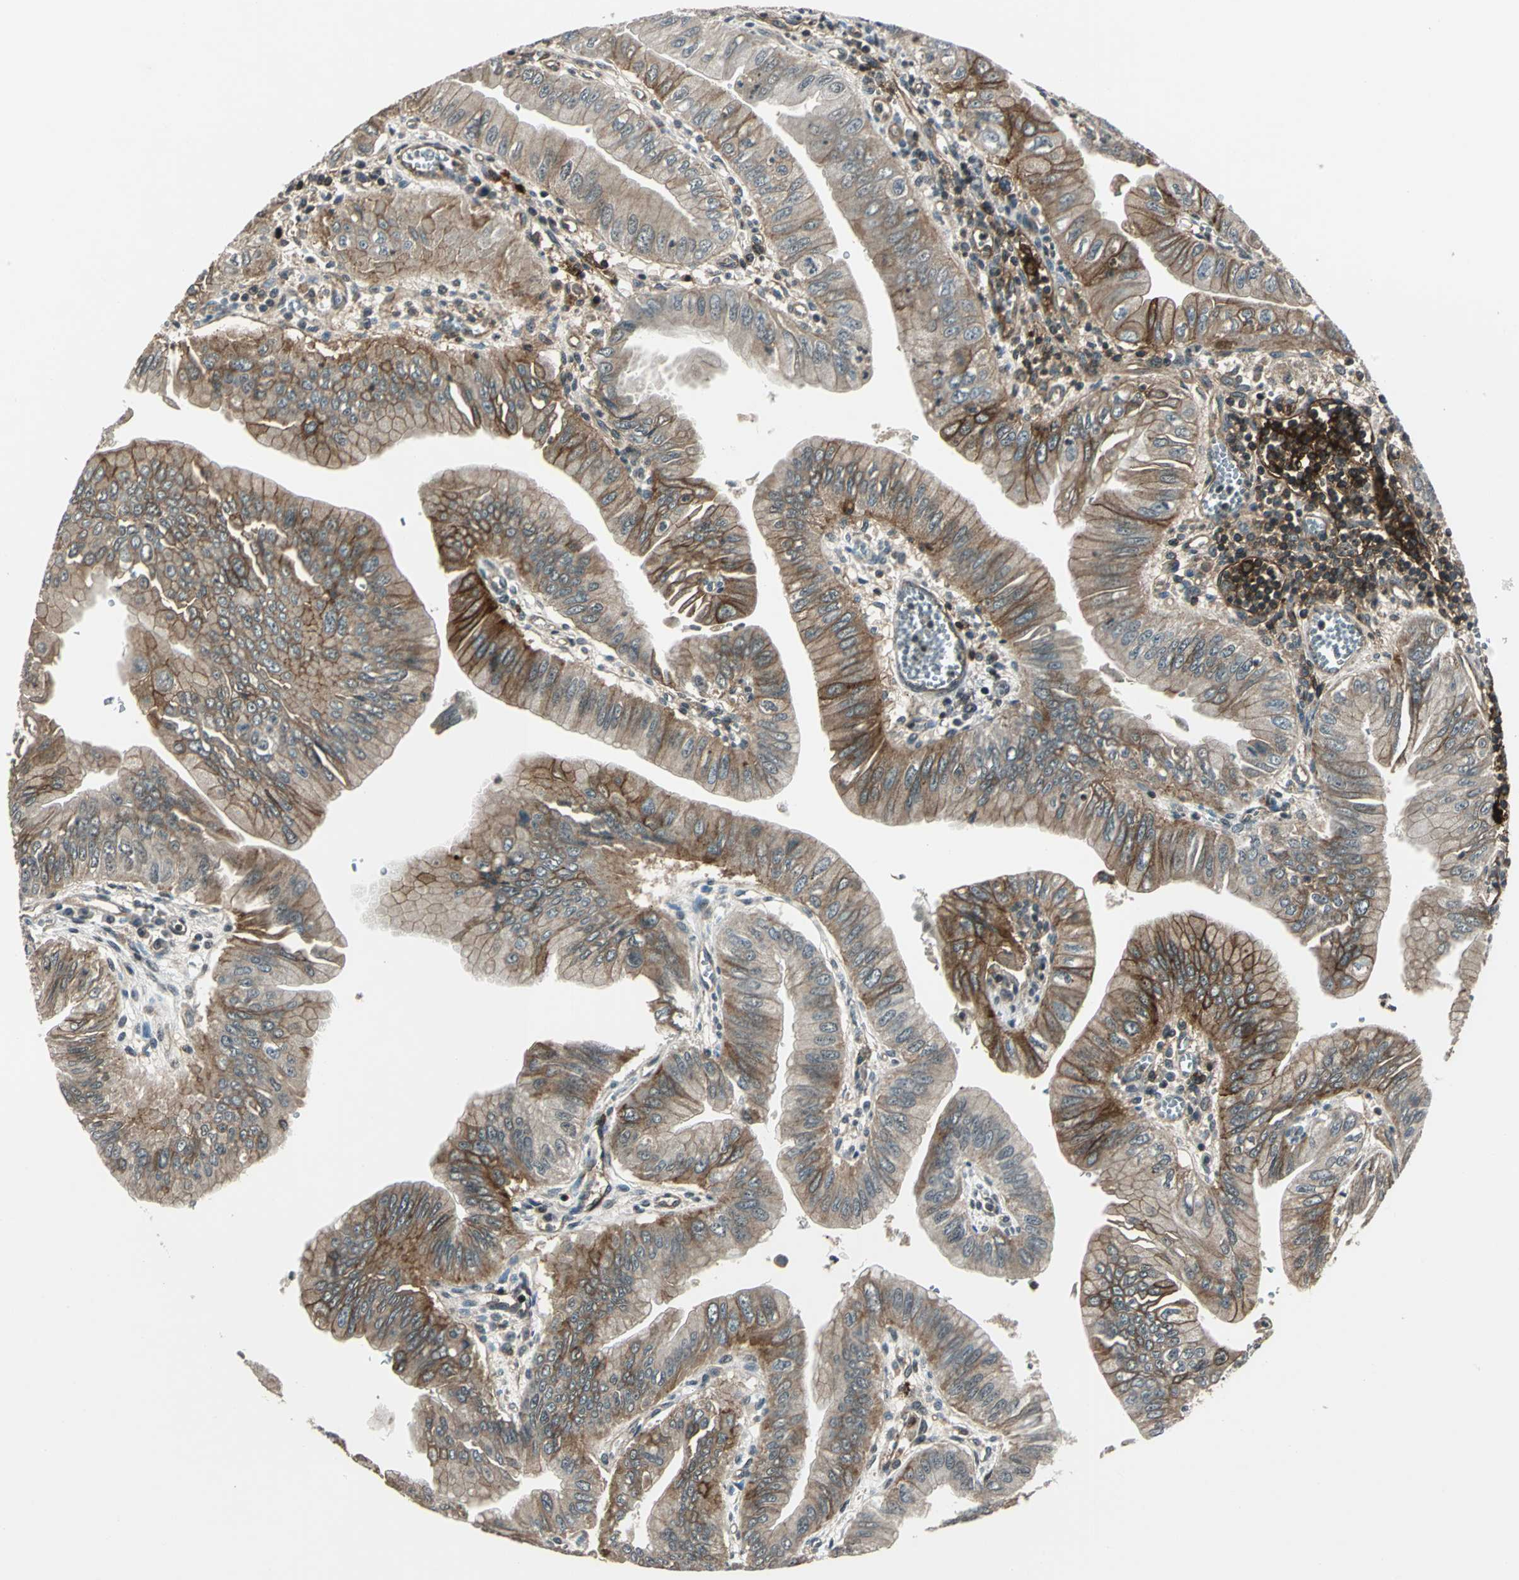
{"staining": {"intensity": "moderate", "quantity": ">75%", "location": "cytoplasmic/membranous,nuclear"}, "tissue": "pancreatic cancer", "cell_type": "Tumor cells", "image_type": "cancer", "snomed": [{"axis": "morphology", "description": "Normal tissue, NOS"}, {"axis": "topography", "description": "Lymph node"}], "caption": "IHC histopathology image of neoplastic tissue: pancreatic cancer stained using immunohistochemistry (IHC) demonstrates medium levels of moderate protein expression localized specifically in the cytoplasmic/membranous and nuclear of tumor cells, appearing as a cytoplasmic/membranous and nuclear brown color.", "gene": "NR2C2", "patient": {"sex": "male", "age": 50}}